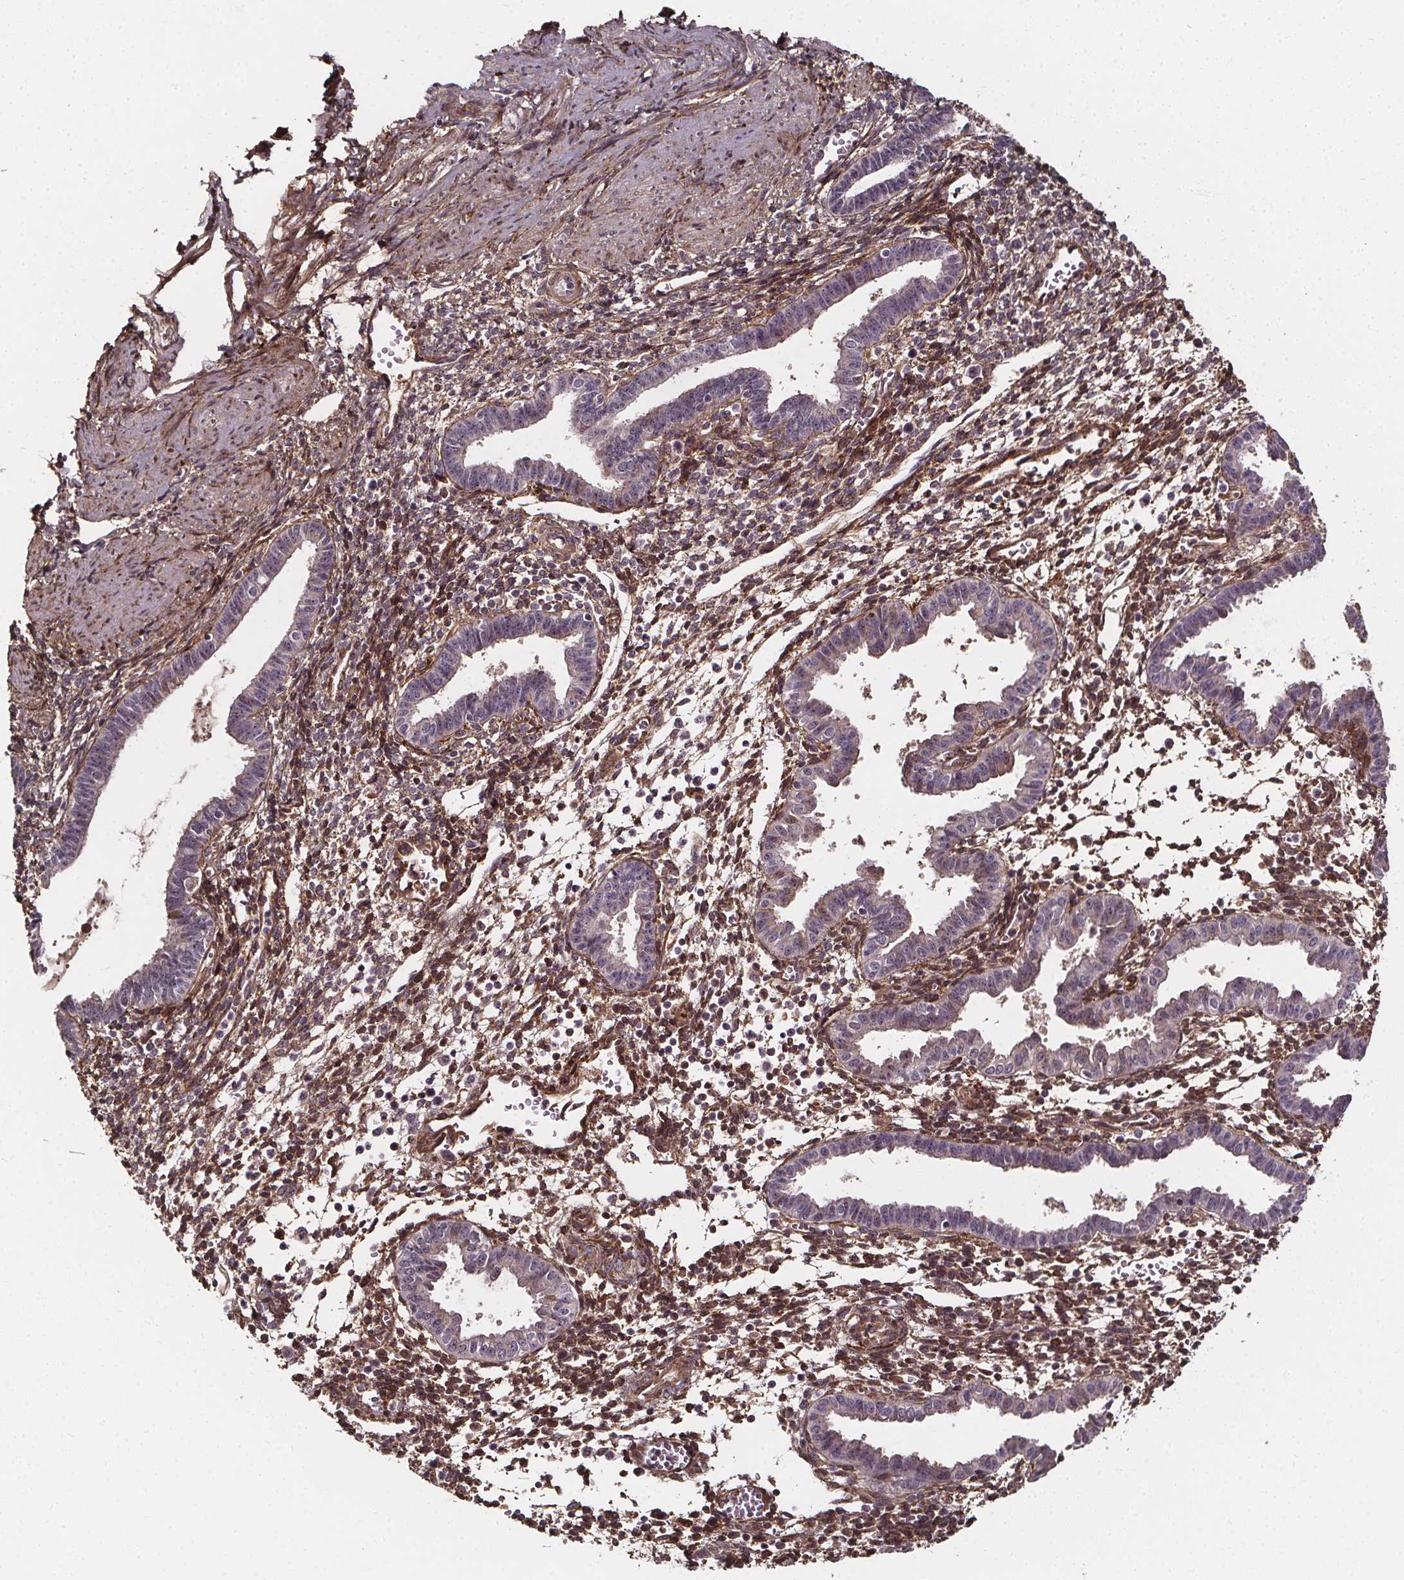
{"staining": {"intensity": "weak", "quantity": "25%-75%", "location": "cytoplasmic/membranous"}, "tissue": "endometrium", "cell_type": "Cells in endometrial stroma", "image_type": "normal", "snomed": [{"axis": "morphology", "description": "Normal tissue, NOS"}, {"axis": "topography", "description": "Endometrium"}], "caption": "About 25%-75% of cells in endometrial stroma in normal endometrium reveal weak cytoplasmic/membranous protein staining as visualized by brown immunohistochemical staining.", "gene": "AEBP1", "patient": {"sex": "female", "age": 37}}